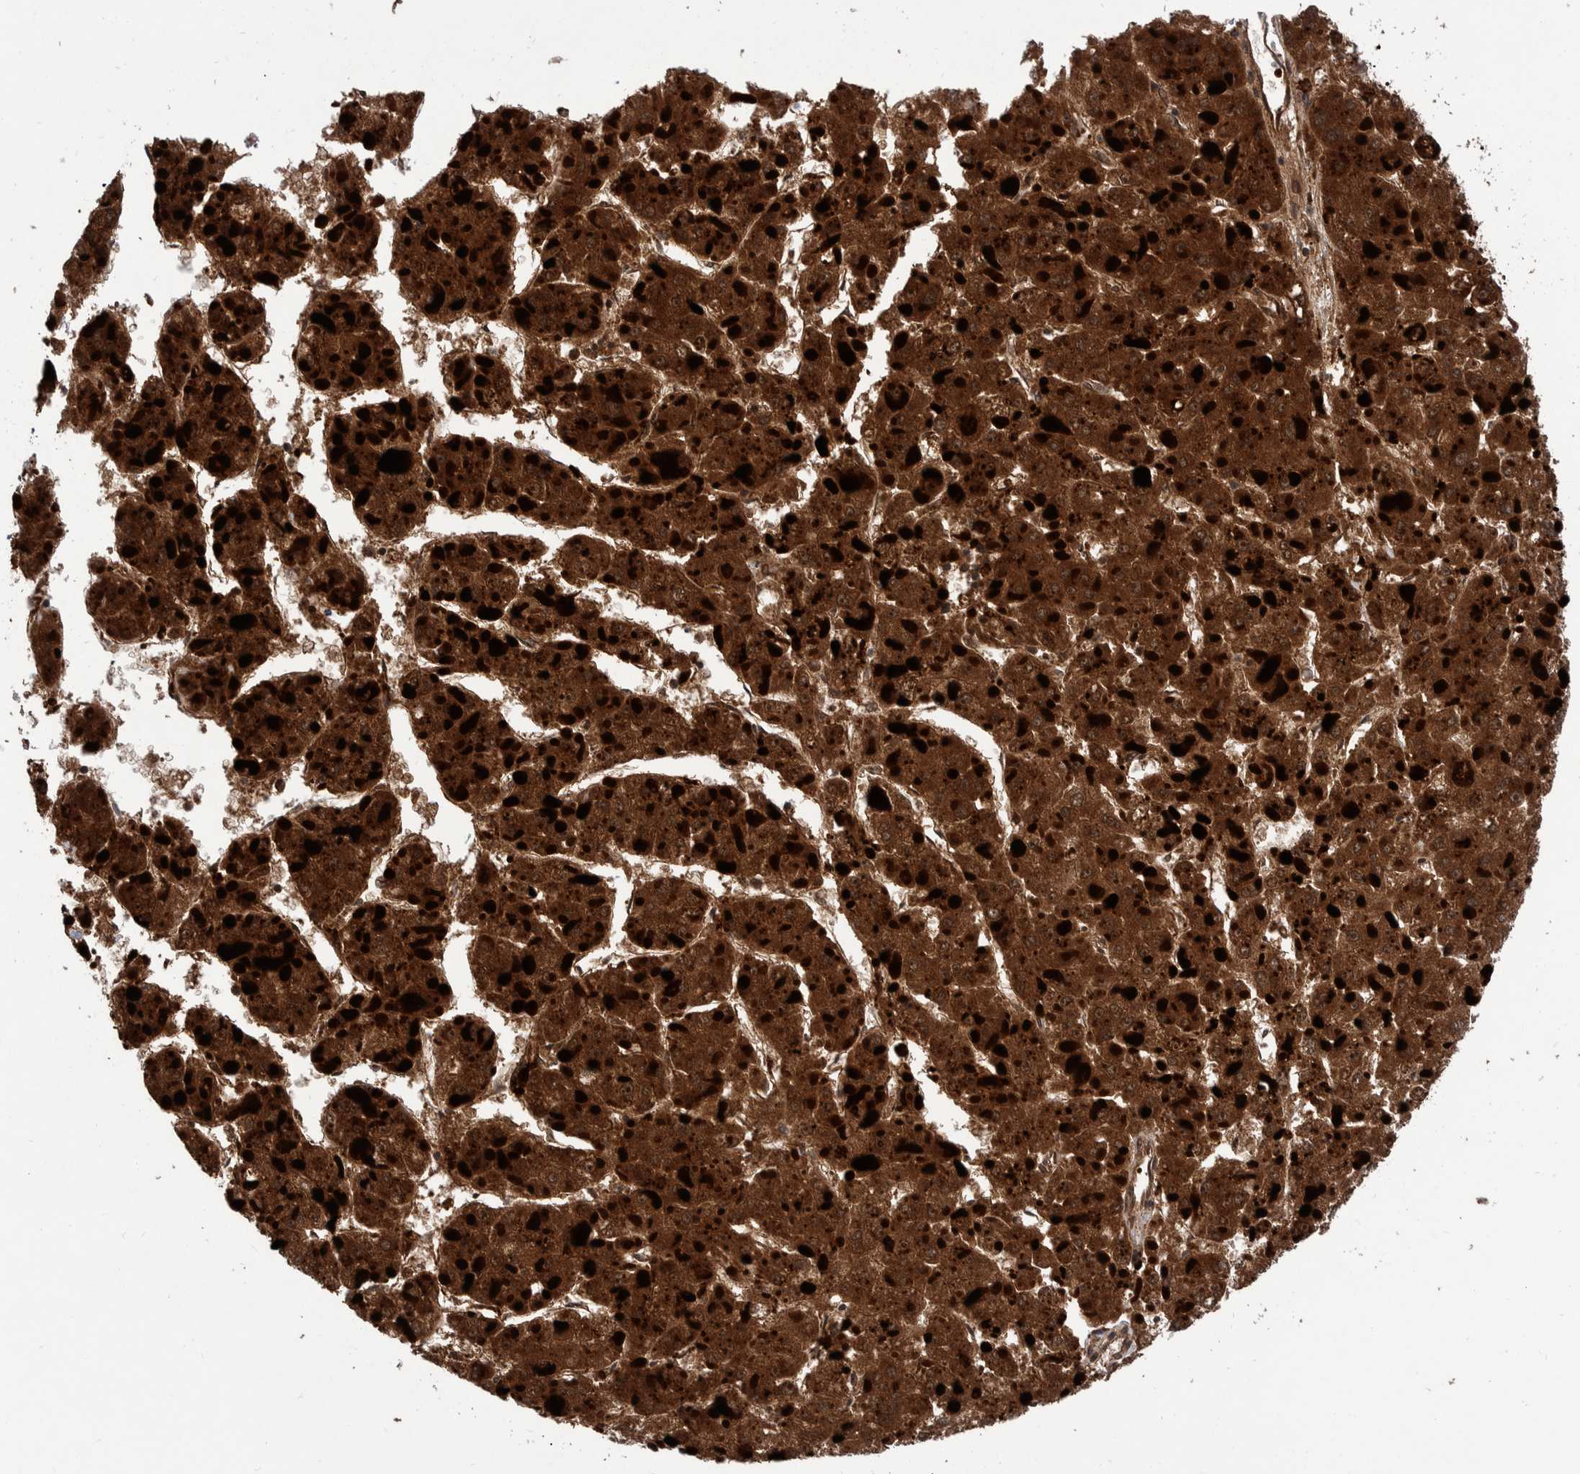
{"staining": {"intensity": "strong", "quantity": ">75%", "location": "cytoplasmic/membranous"}, "tissue": "liver cancer", "cell_type": "Tumor cells", "image_type": "cancer", "snomed": [{"axis": "morphology", "description": "Carcinoma, Hepatocellular, NOS"}, {"axis": "topography", "description": "Liver"}], "caption": "Liver cancer stained with immunohistochemistry demonstrates strong cytoplasmic/membranous positivity in about >75% of tumor cells. Nuclei are stained in blue.", "gene": "DECR1", "patient": {"sex": "female", "age": 73}}